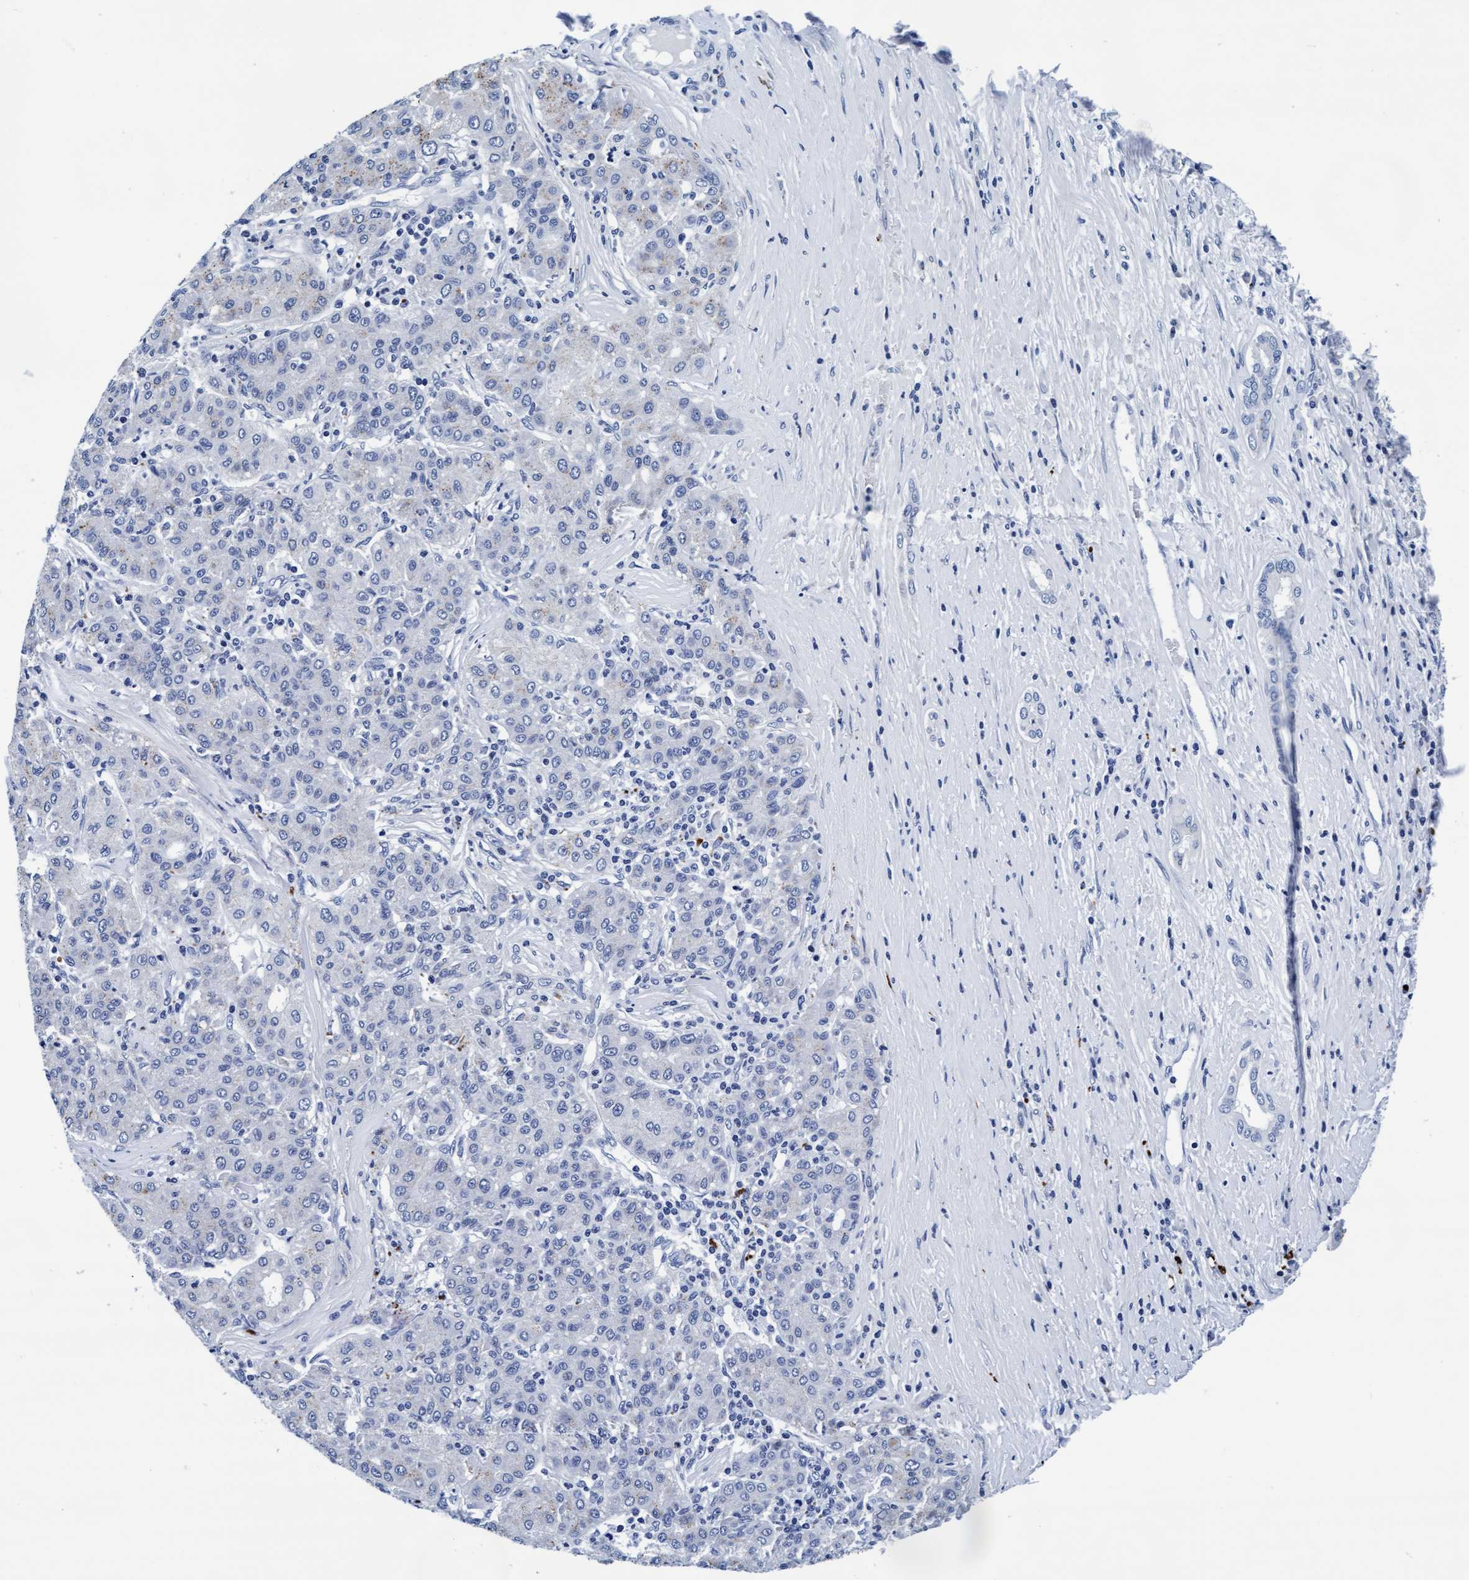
{"staining": {"intensity": "negative", "quantity": "none", "location": "none"}, "tissue": "liver cancer", "cell_type": "Tumor cells", "image_type": "cancer", "snomed": [{"axis": "morphology", "description": "Carcinoma, Hepatocellular, NOS"}, {"axis": "topography", "description": "Liver"}], "caption": "An image of human liver cancer (hepatocellular carcinoma) is negative for staining in tumor cells. Brightfield microscopy of IHC stained with DAB (3,3'-diaminobenzidine) (brown) and hematoxylin (blue), captured at high magnification.", "gene": "ARSG", "patient": {"sex": "male", "age": 65}}